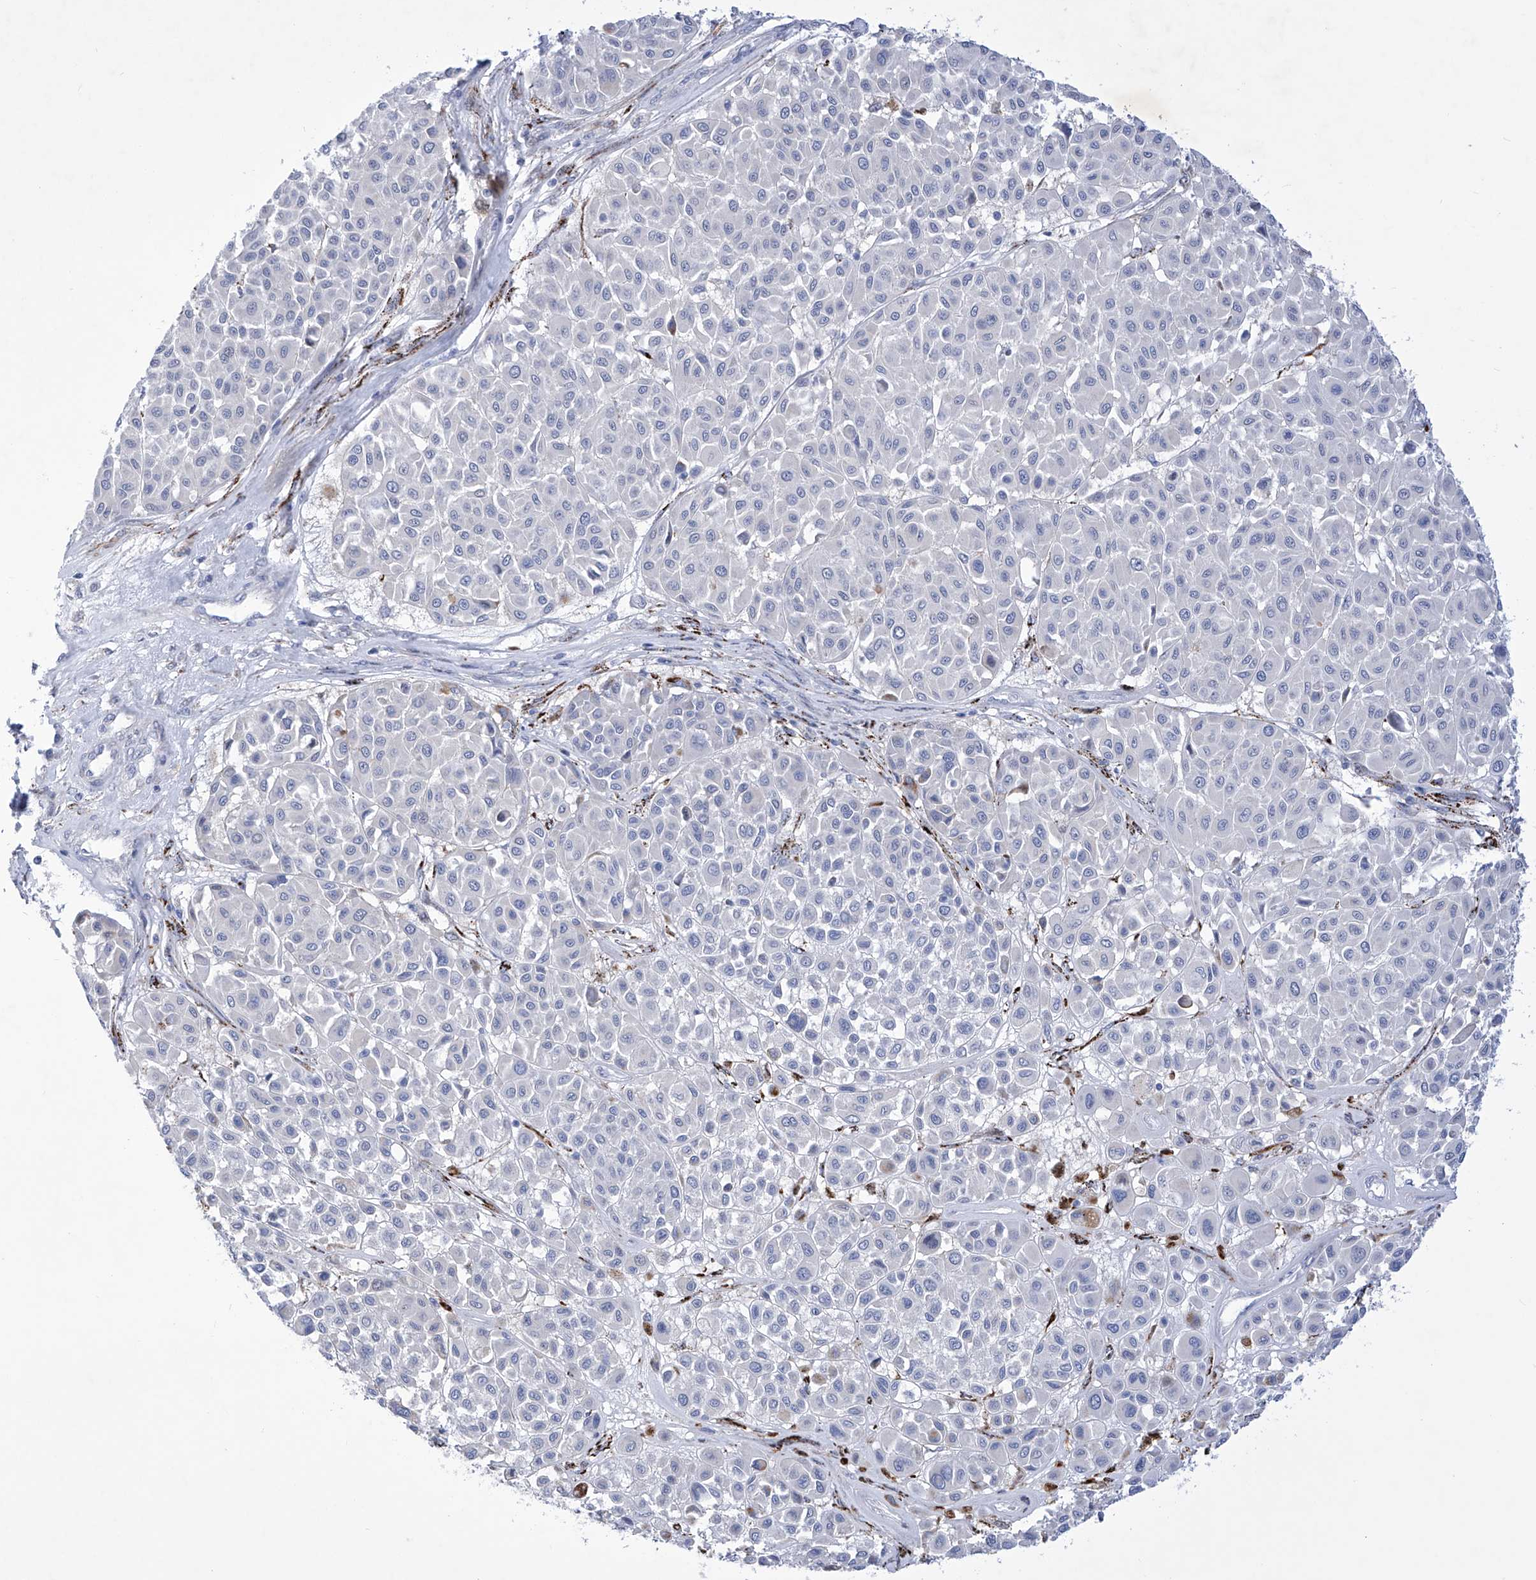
{"staining": {"intensity": "negative", "quantity": "none", "location": "none"}, "tissue": "melanoma", "cell_type": "Tumor cells", "image_type": "cancer", "snomed": [{"axis": "morphology", "description": "Malignant melanoma, Metastatic site"}, {"axis": "topography", "description": "Soft tissue"}], "caption": "High power microscopy photomicrograph of an immunohistochemistry (IHC) histopathology image of melanoma, revealing no significant expression in tumor cells. (Stains: DAB immunohistochemistry (IHC) with hematoxylin counter stain, Microscopy: brightfield microscopy at high magnification).", "gene": "C1orf87", "patient": {"sex": "male", "age": 41}}